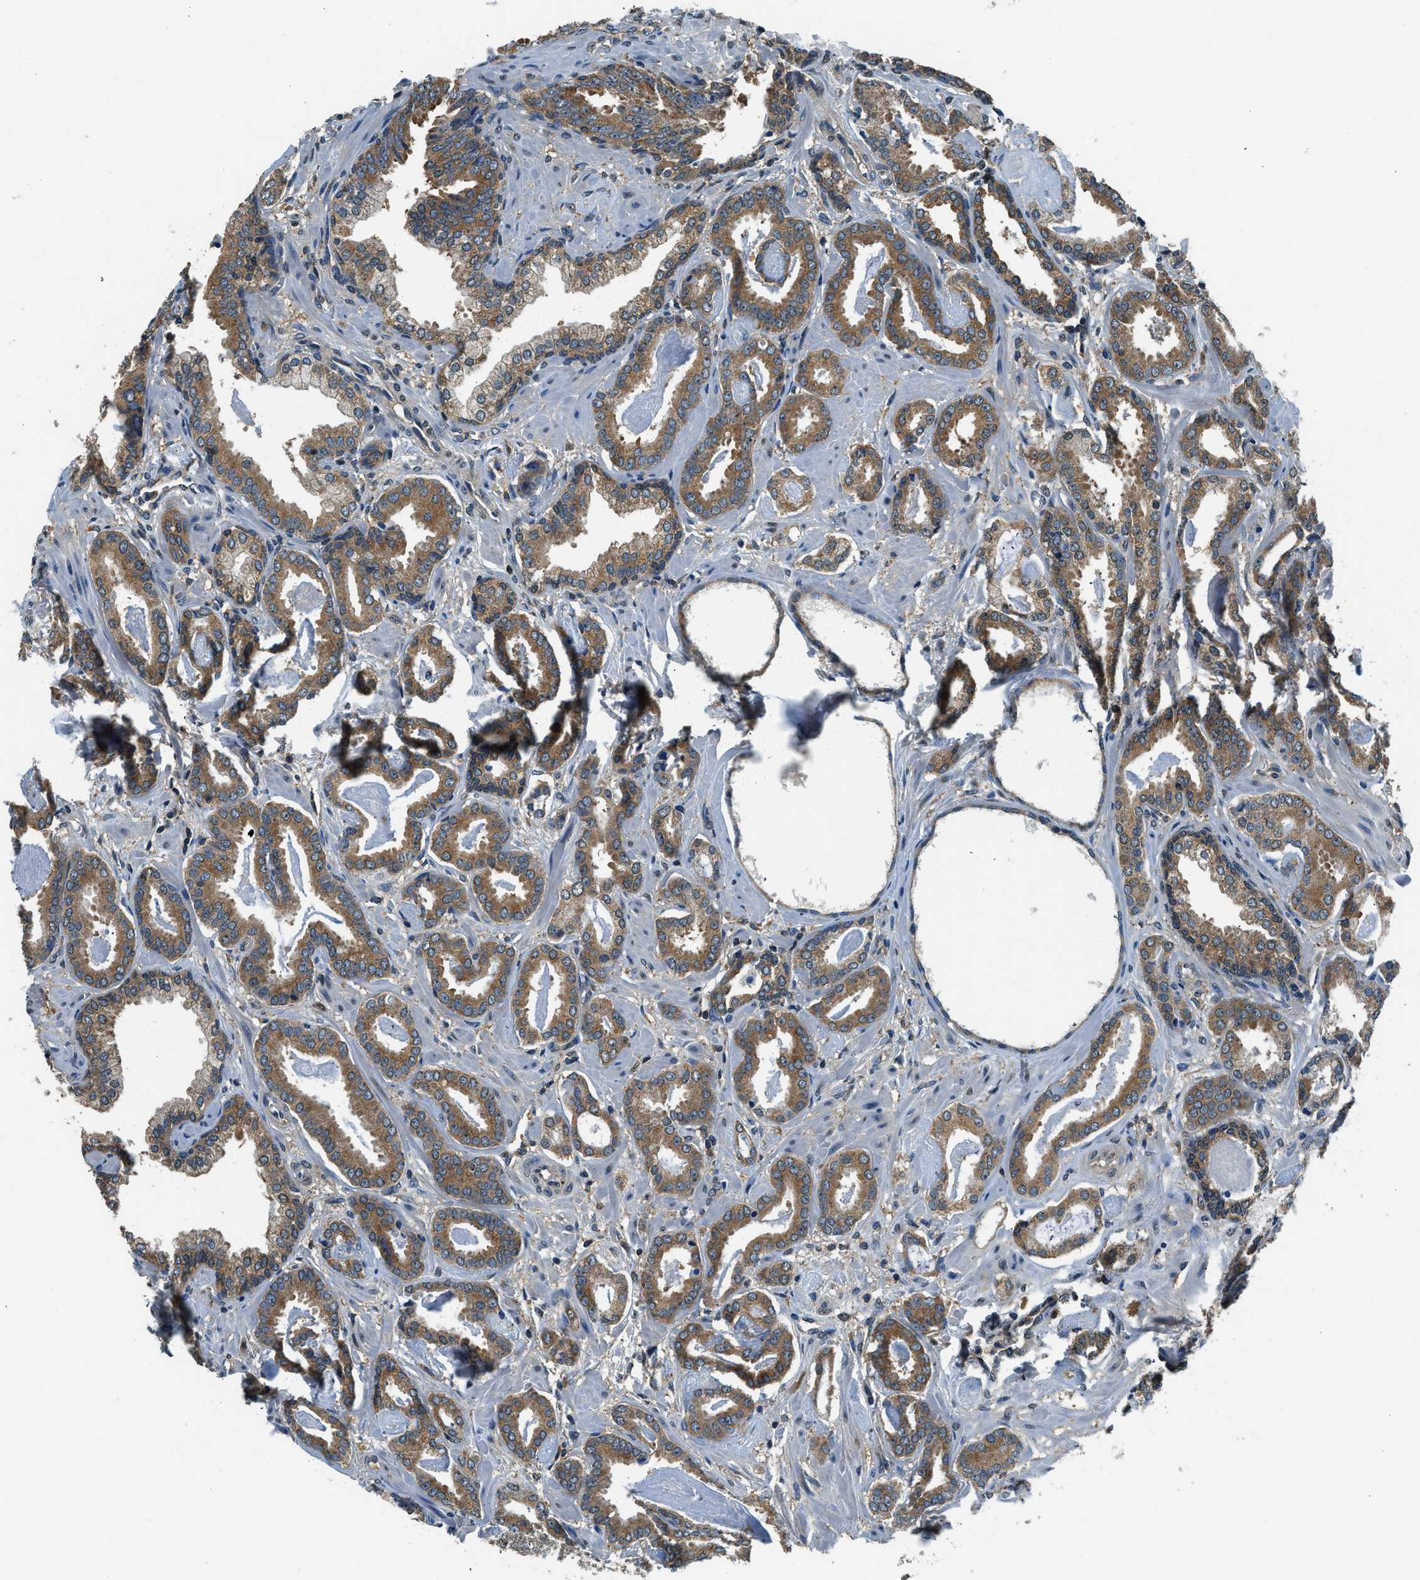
{"staining": {"intensity": "moderate", "quantity": ">75%", "location": "cytoplasmic/membranous"}, "tissue": "prostate cancer", "cell_type": "Tumor cells", "image_type": "cancer", "snomed": [{"axis": "morphology", "description": "Adenocarcinoma, Low grade"}, {"axis": "topography", "description": "Prostate"}], "caption": "Approximately >75% of tumor cells in prostate adenocarcinoma (low-grade) display moderate cytoplasmic/membranous protein expression as visualized by brown immunohistochemical staining.", "gene": "ARFGAP2", "patient": {"sex": "male", "age": 53}}